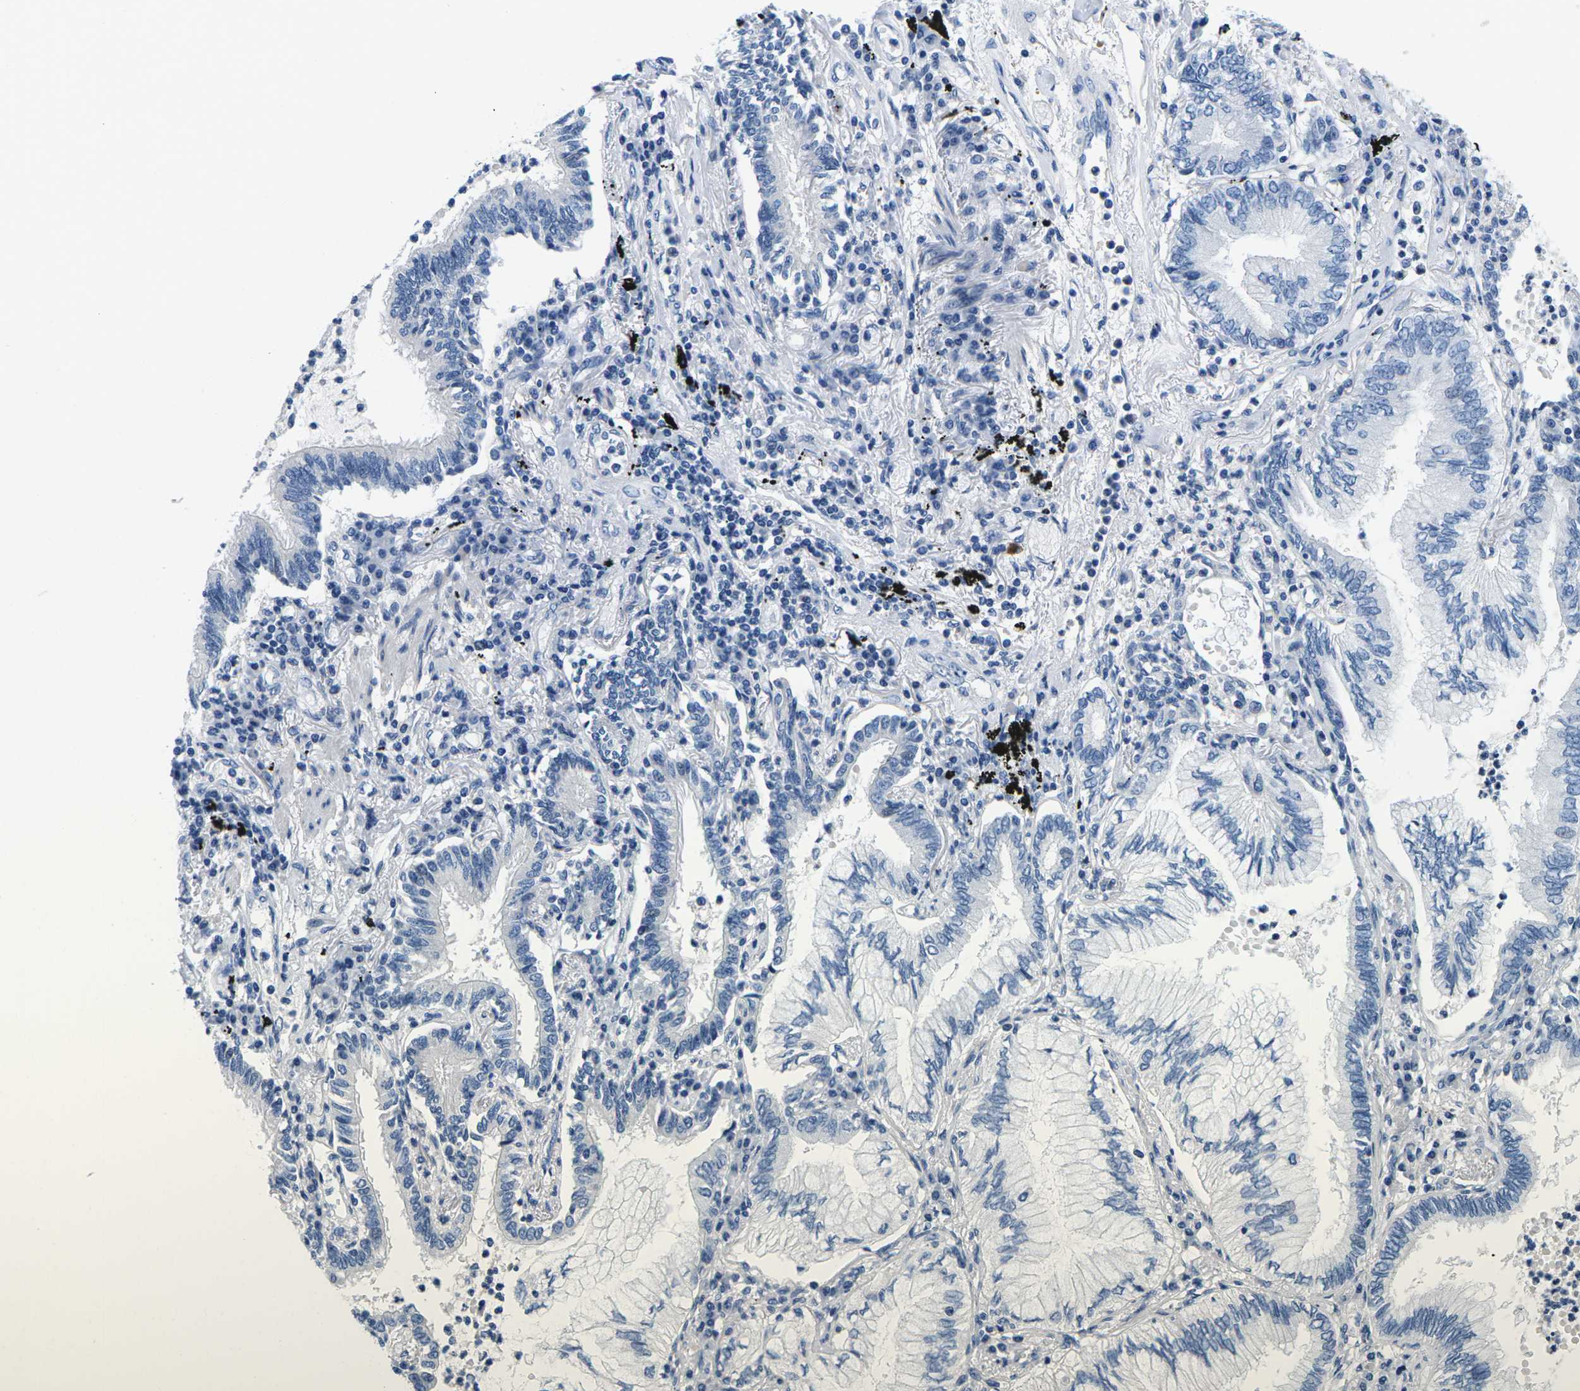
{"staining": {"intensity": "negative", "quantity": "none", "location": "none"}, "tissue": "lung cancer", "cell_type": "Tumor cells", "image_type": "cancer", "snomed": [{"axis": "morphology", "description": "Normal tissue, NOS"}, {"axis": "morphology", "description": "Adenocarcinoma, NOS"}, {"axis": "topography", "description": "Bronchus"}, {"axis": "topography", "description": "Lung"}], "caption": "An IHC histopathology image of lung adenocarcinoma is shown. There is no staining in tumor cells of lung adenocarcinoma. (DAB (3,3'-diaminobenzidine) IHC, high magnification).", "gene": "TSPAN2", "patient": {"sex": "female", "age": 70}}